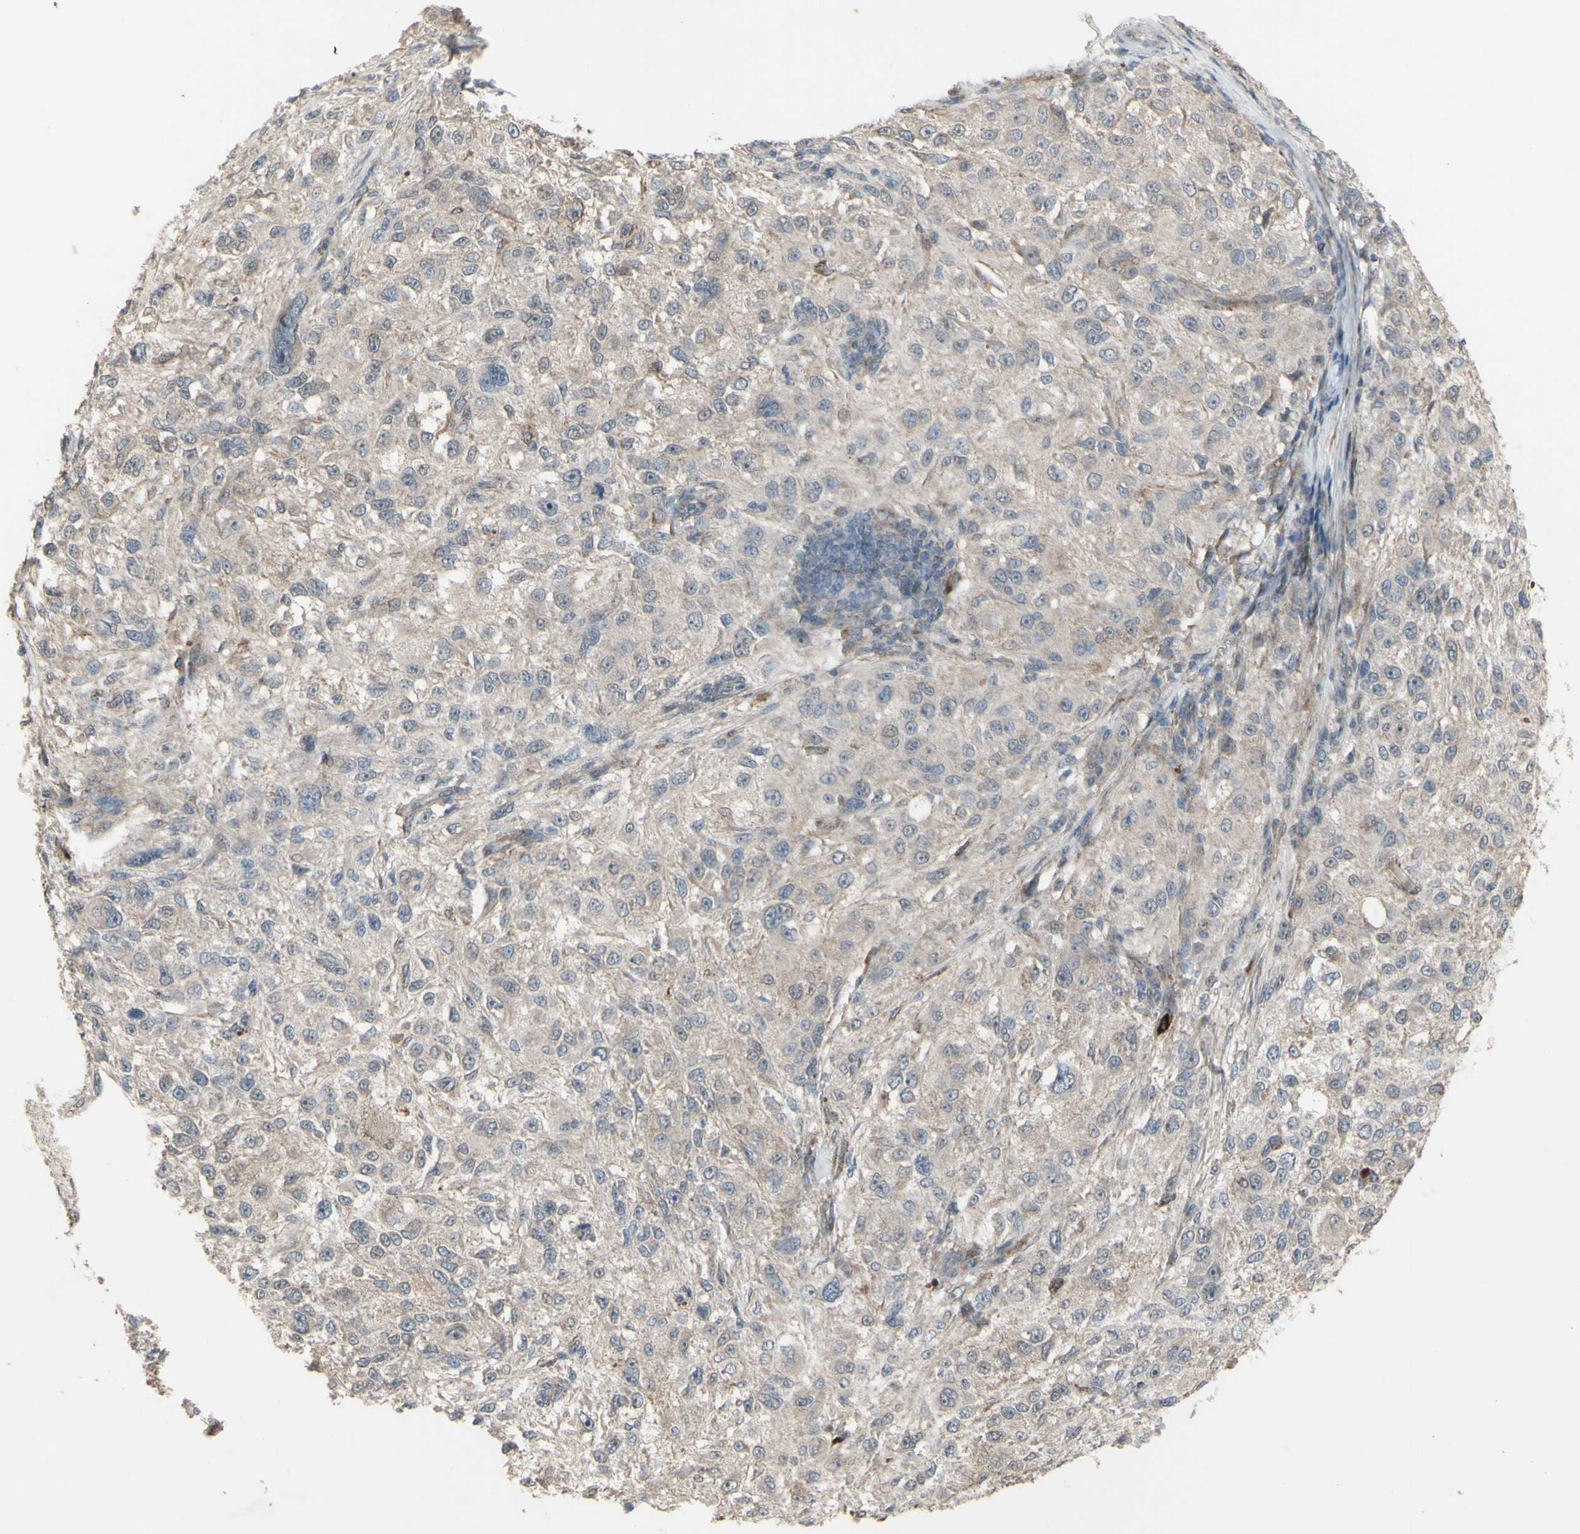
{"staining": {"intensity": "weak", "quantity": ">75%", "location": "cytoplasmic/membranous"}, "tissue": "melanoma", "cell_type": "Tumor cells", "image_type": "cancer", "snomed": [{"axis": "morphology", "description": "Necrosis, NOS"}, {"axis": "morphology", "description": "Malignant melanoma, NOS"}, {"axis": "topography", "description": "Skin"}], "caption": "About >75% of tumor cells in human malignant melanoma demonstrate weak cytoplasmic/membranous protein staining as visualized by brown immunohistochemical staining.", "gene": "GRAMD1B", "patient": {"sex": "female", "age": 87}}